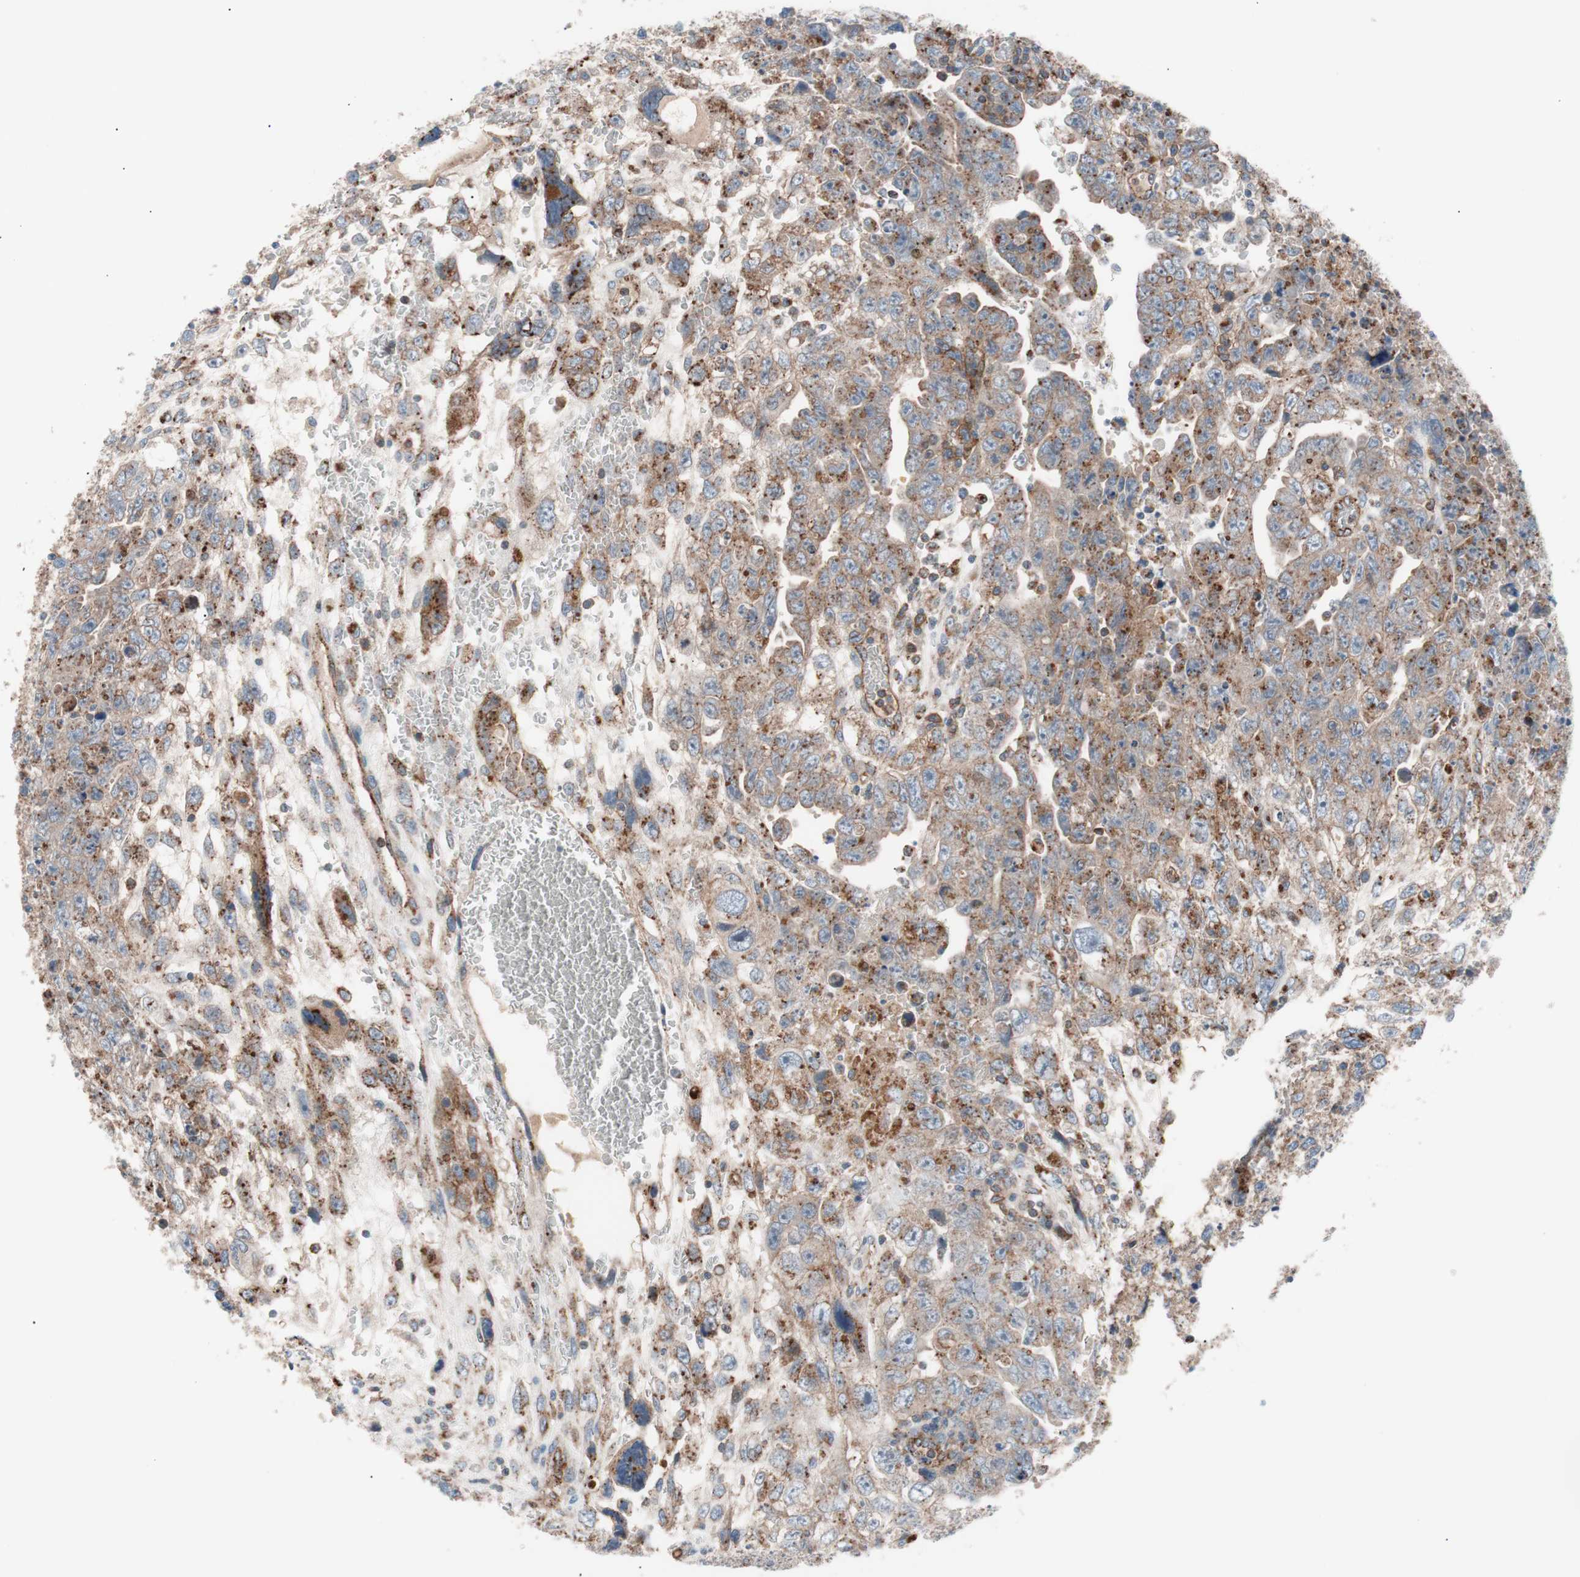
{"staining": {"intensity": "moderate", "quantity": ">75%", "location": "cytoplasmic/membranous"}, "tissue": "testis cancer", "cell_type": "Tumor cells", "image_type": "cancer", "snomed": [{"axis": "morphology", "description": "Carcinoma, Embryonal, NOS"}, {"axis": "topography", "description": "Testis"}], "caption": "A high-resolution micrograph shows immunohistochemistry (IHC) staining of testis cancer, which demonstrates moderate cytoplasmic/membranous expression in approximately >75% of tumor cells. The staining was performed using DAB (3,3'-diaminobenzidine), with brown indicating positive protein expression. Nuclei are stained blue with hematoxylin.", "gene": "FLOT2", "patient": {"sex": "male", "age": 28}}